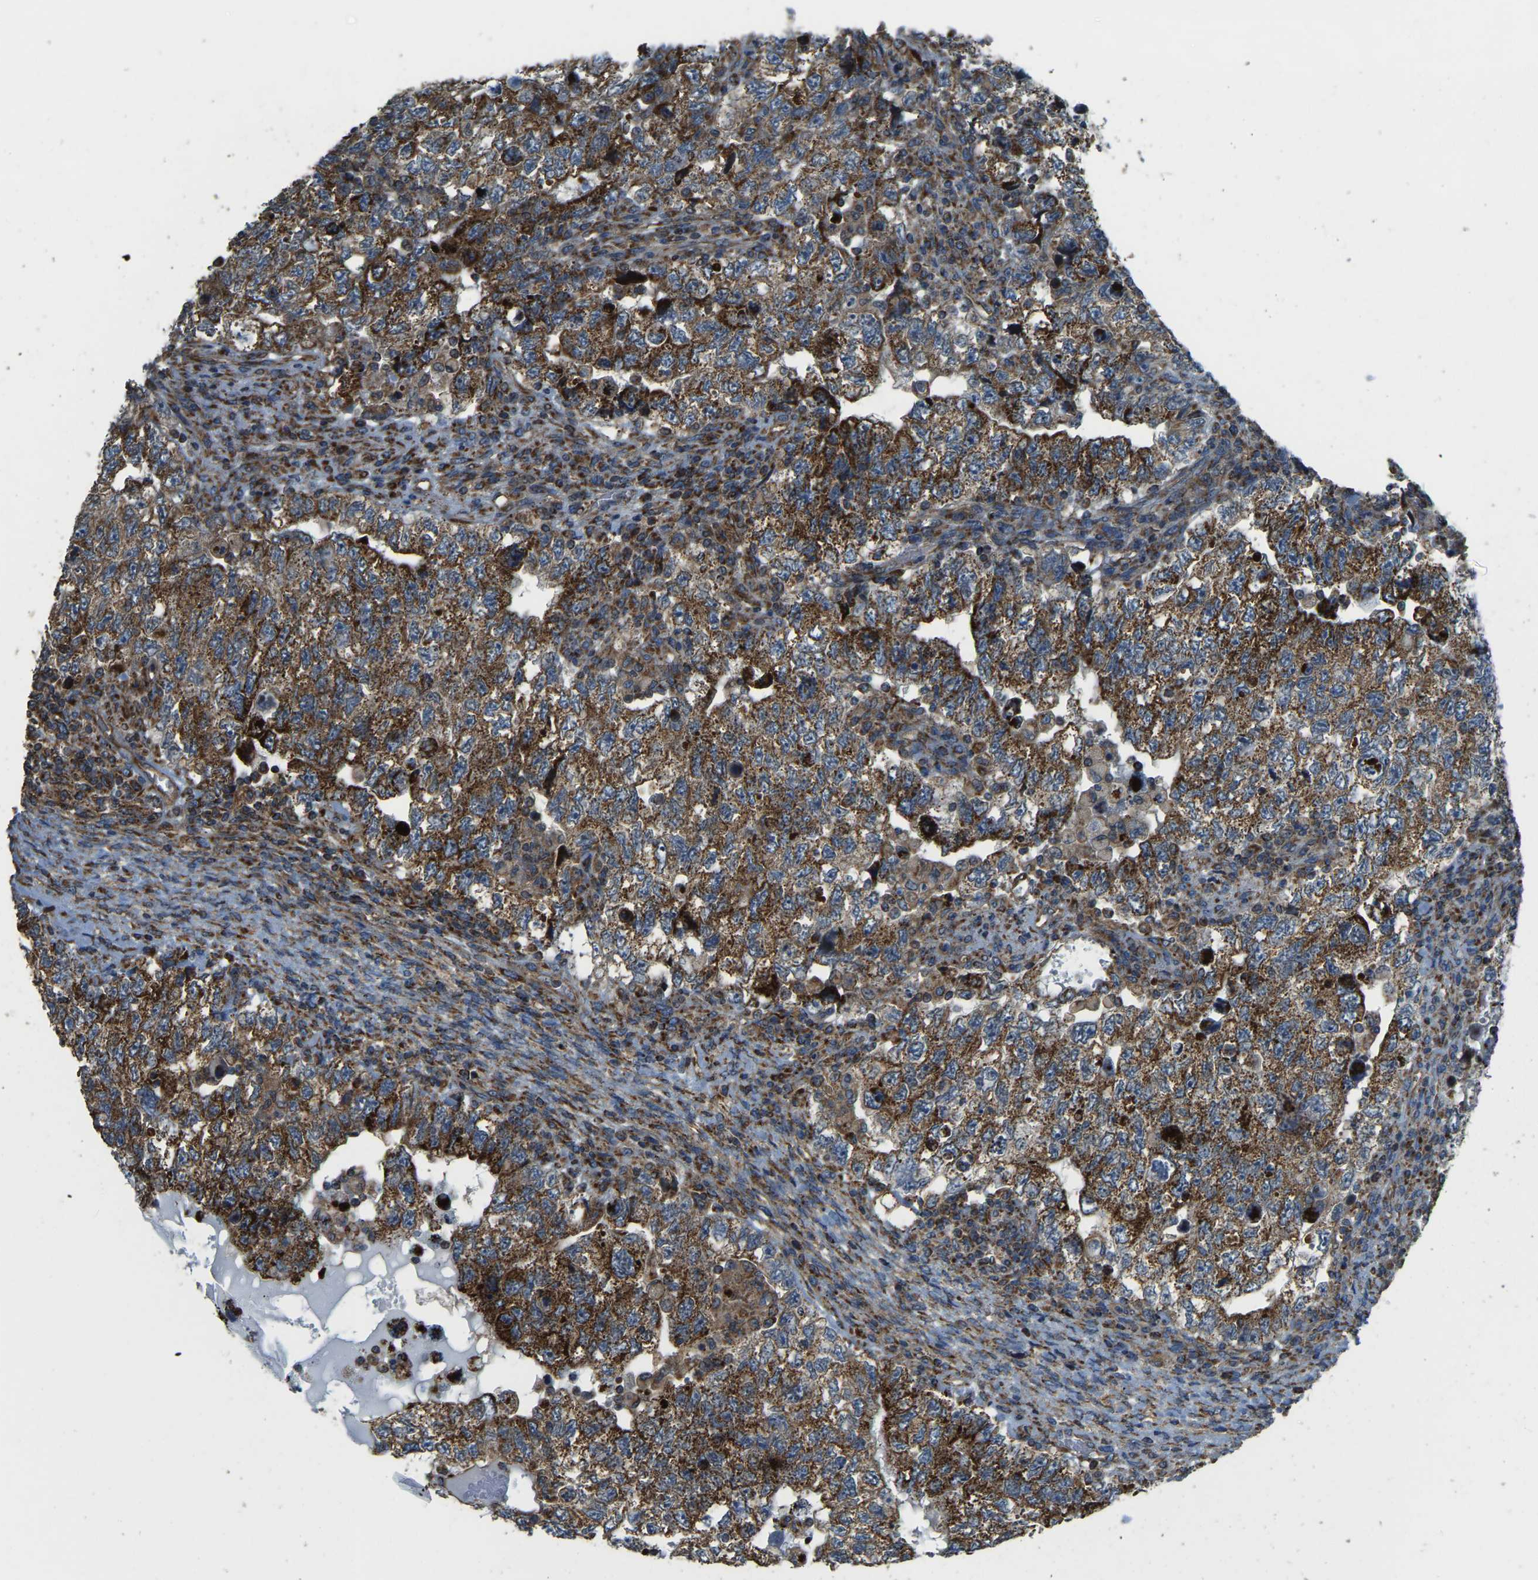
{"staining": {"intensity": "strong", "quantity": ">75%", "location": "cytoplasmic/membranous"}, "tissue": "testis cancer", "cell_type": "Tumor cells", "image_type": "cancer", "snomed": [{"axis": "morphology", "description": "Carcinoma, Embryonal, NOS"}, {"axis": "topography", "description": "Testis"}], "caption": "This histopathology image exhibits embryonal carcinoma (testis) stained with immunohistochemistry to label a protein in brown. The cytoplasmic/membranous of tumor cells show strong positivity for the protein. Nuclei are counter-stained blue.", "gene": "PSMD7", "patient": {"sex": "male", "age": 36}}